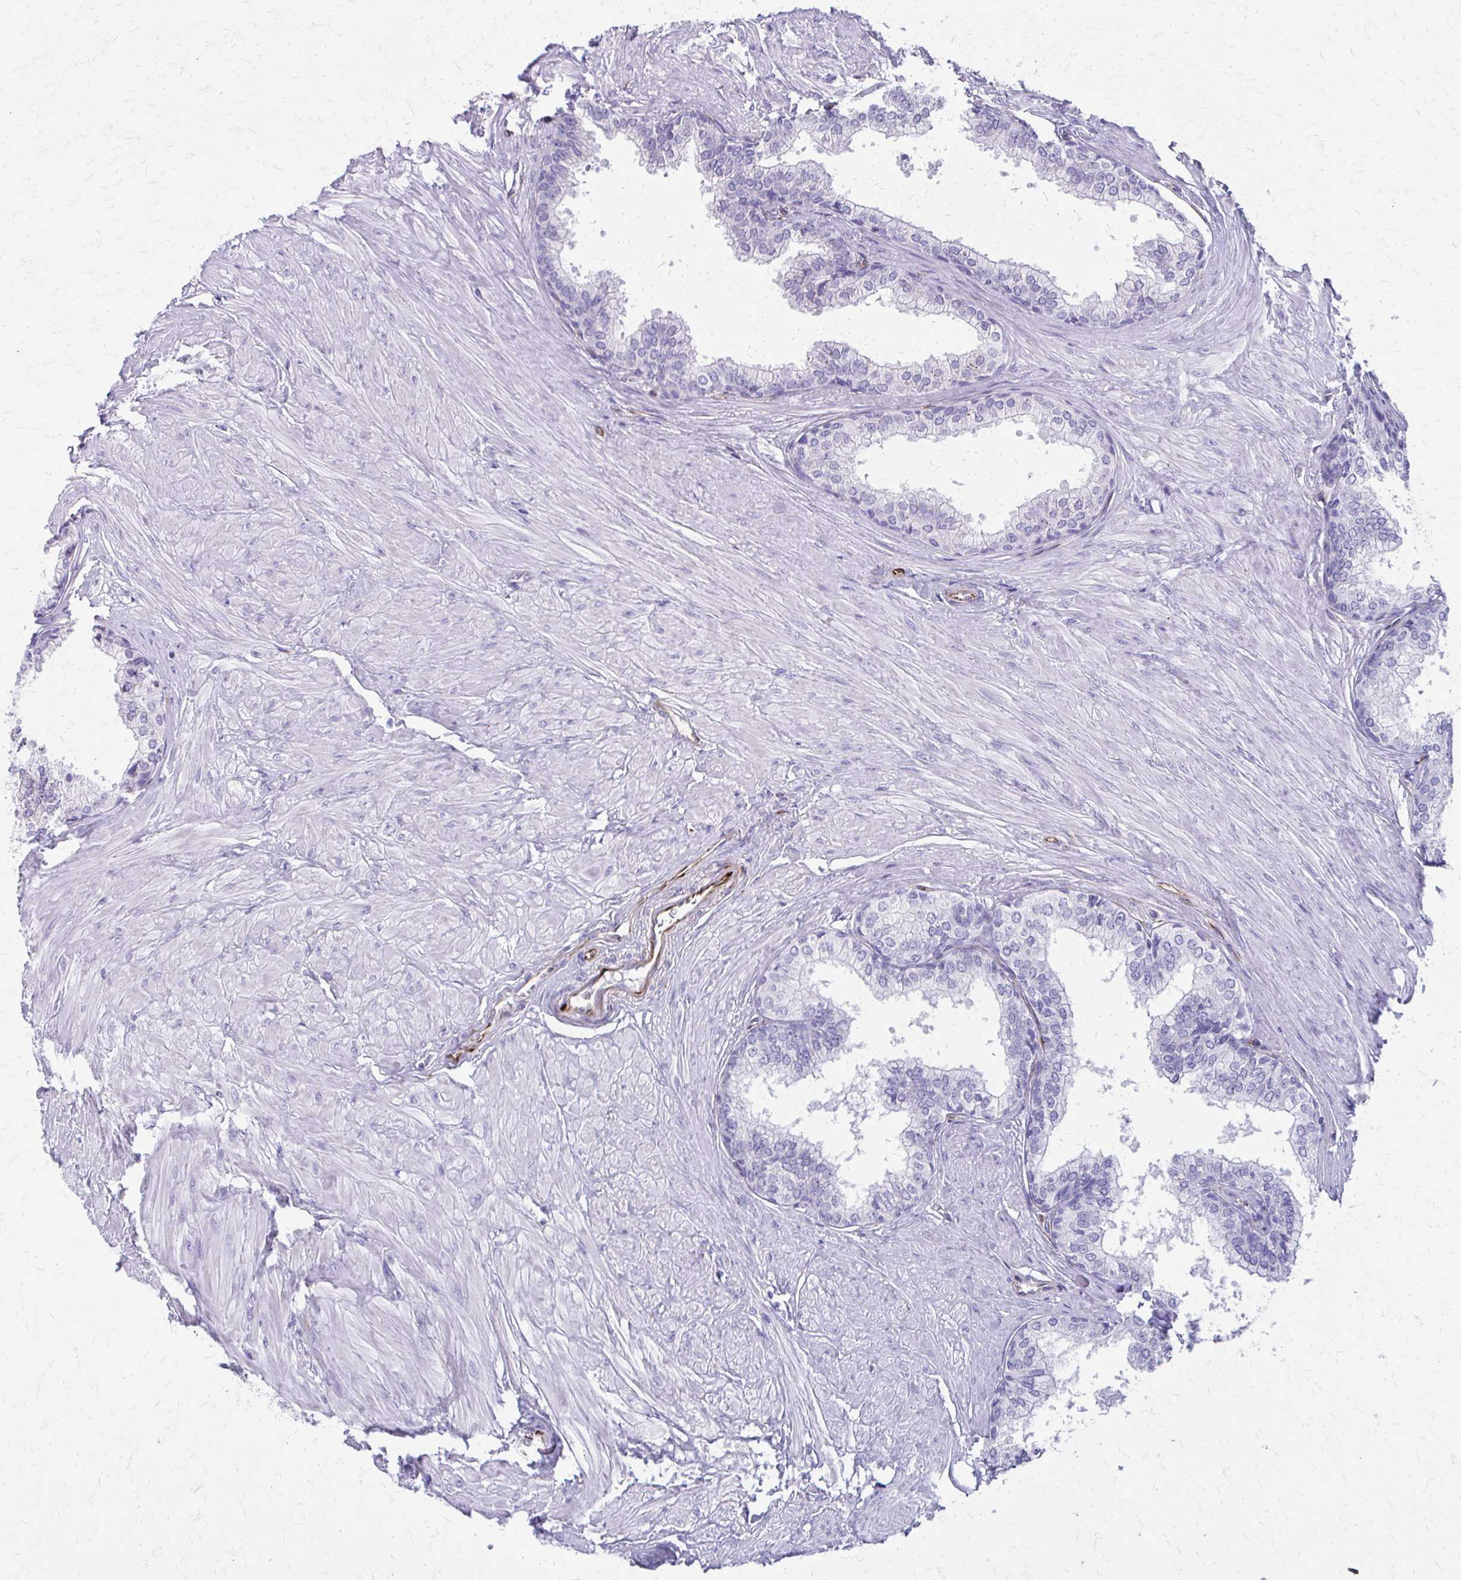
{"staining": {"intensity": "negative", "quantity": "none", "location": "none"}, "tissue": "prostate", "cell_type": "Glandular cells", "image_type": "normal", "snomed": [{"axis": "morphology", "description": "Normal tissue, NOS"}, {"axis": "topography", "description": "Prostate"}, {"axis": "topography", "description": "Peripheral nerve tissue"}], "caption": "IHC image of benign prostate stained for a protein (brown), which shows no positivity in glandular cells. The staining was performed using DAB to visualize the protein expression in brown, while the nuclei were stained in blue with hematoxylin (Magnification: 20x).", "gene": "TRIM6", "patient": {"sex": "male", "age": 55}}